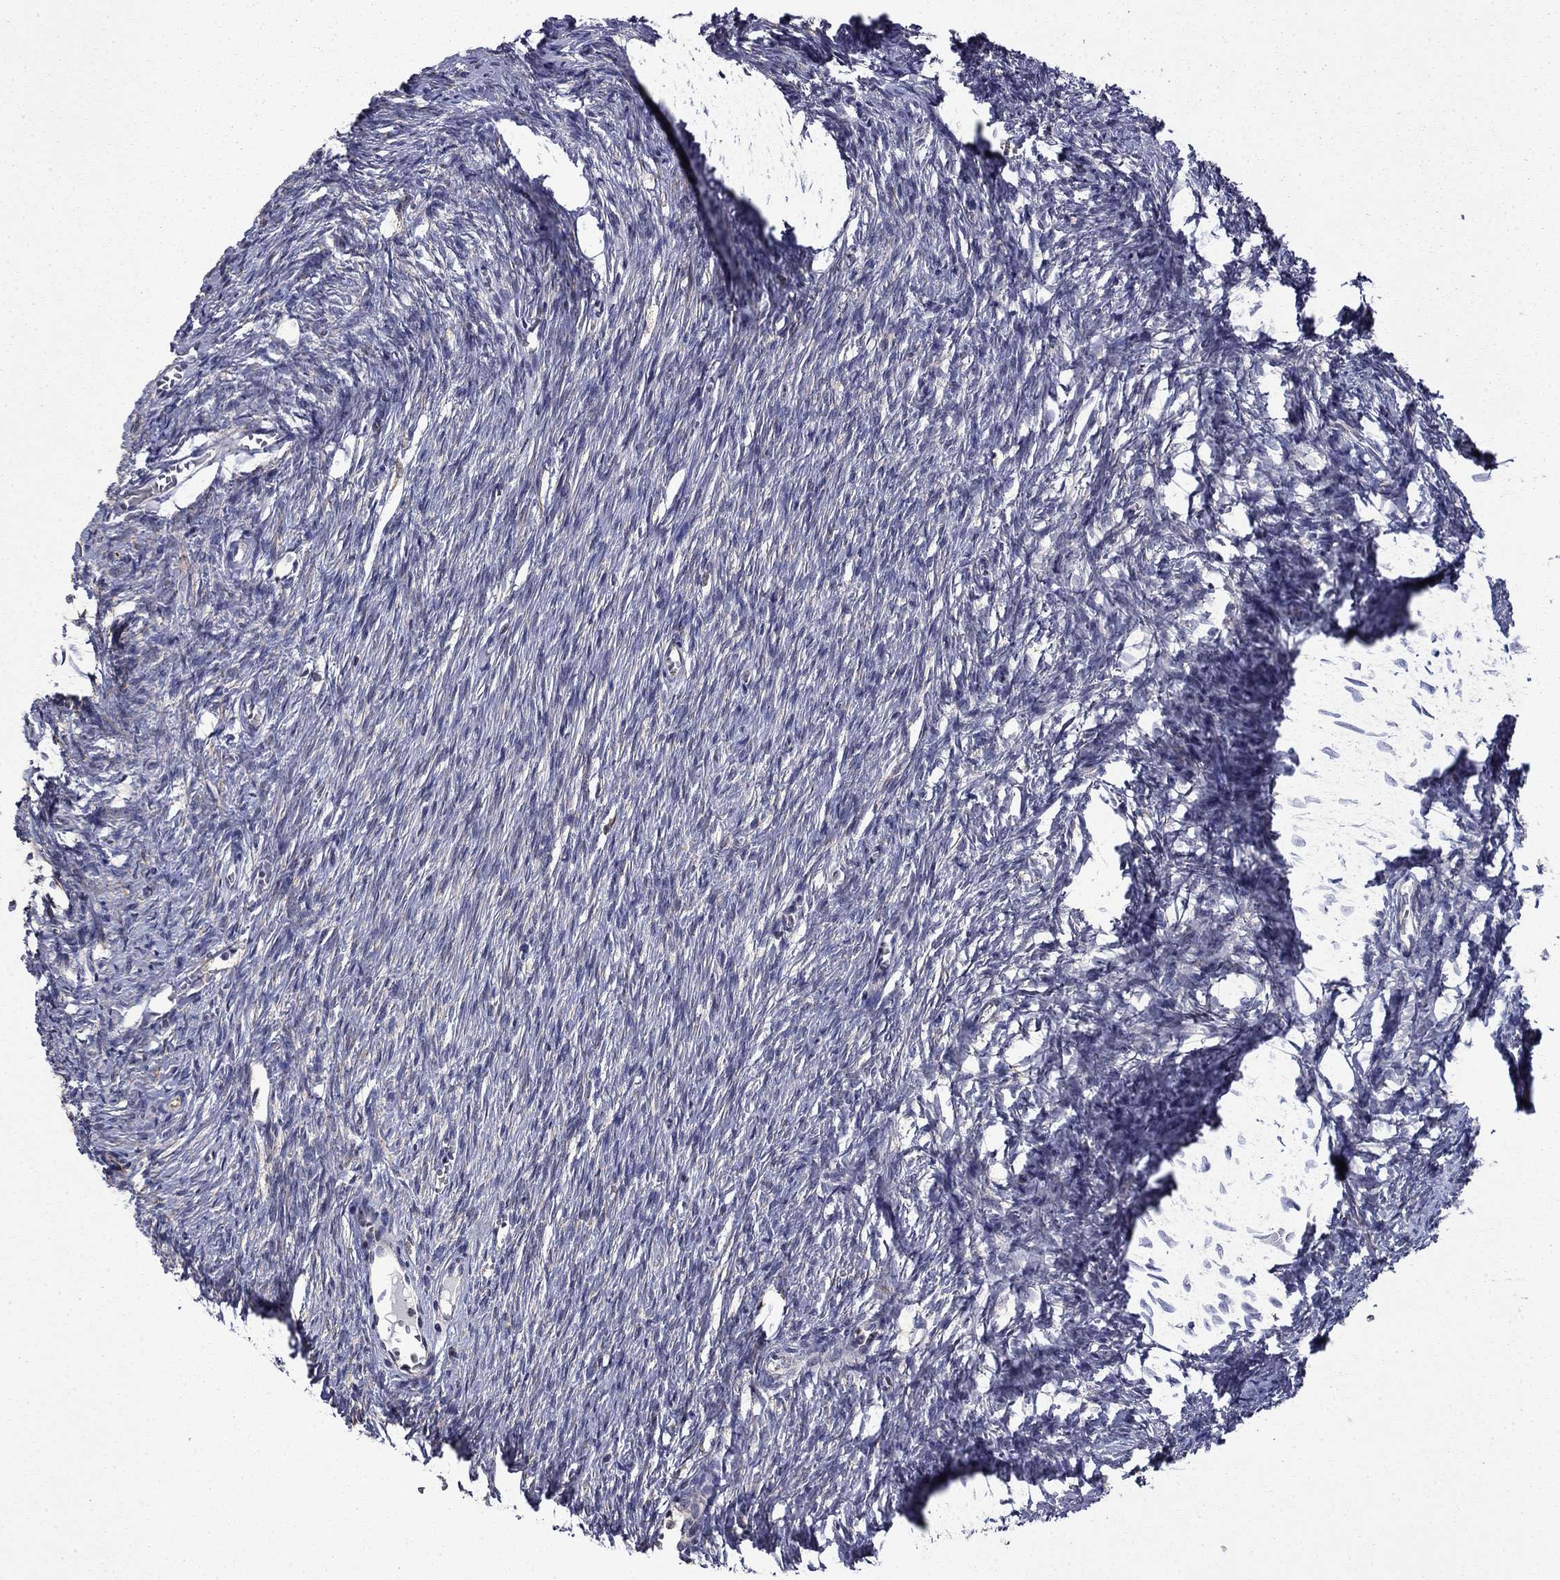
{"staining": {"intensity": "weak", "quantity": "<25%", "location": "cytoplasmic/membranous"}, "tissue": "ovary", "cell_type": "Follicle cells", "image_type": "normal", "snomed": [{"axis": "morphology", "description": "Normal tissue, NOS"}, {"axis": "topography", "description": "Ovary"}], "caption": "Follicle cells are negative for brown protein staining in normal ovary. (IHC, brightfield microscopy, high magnification).", "gene": "TPMT", "patient": {"sex": "female", "age": 39}}